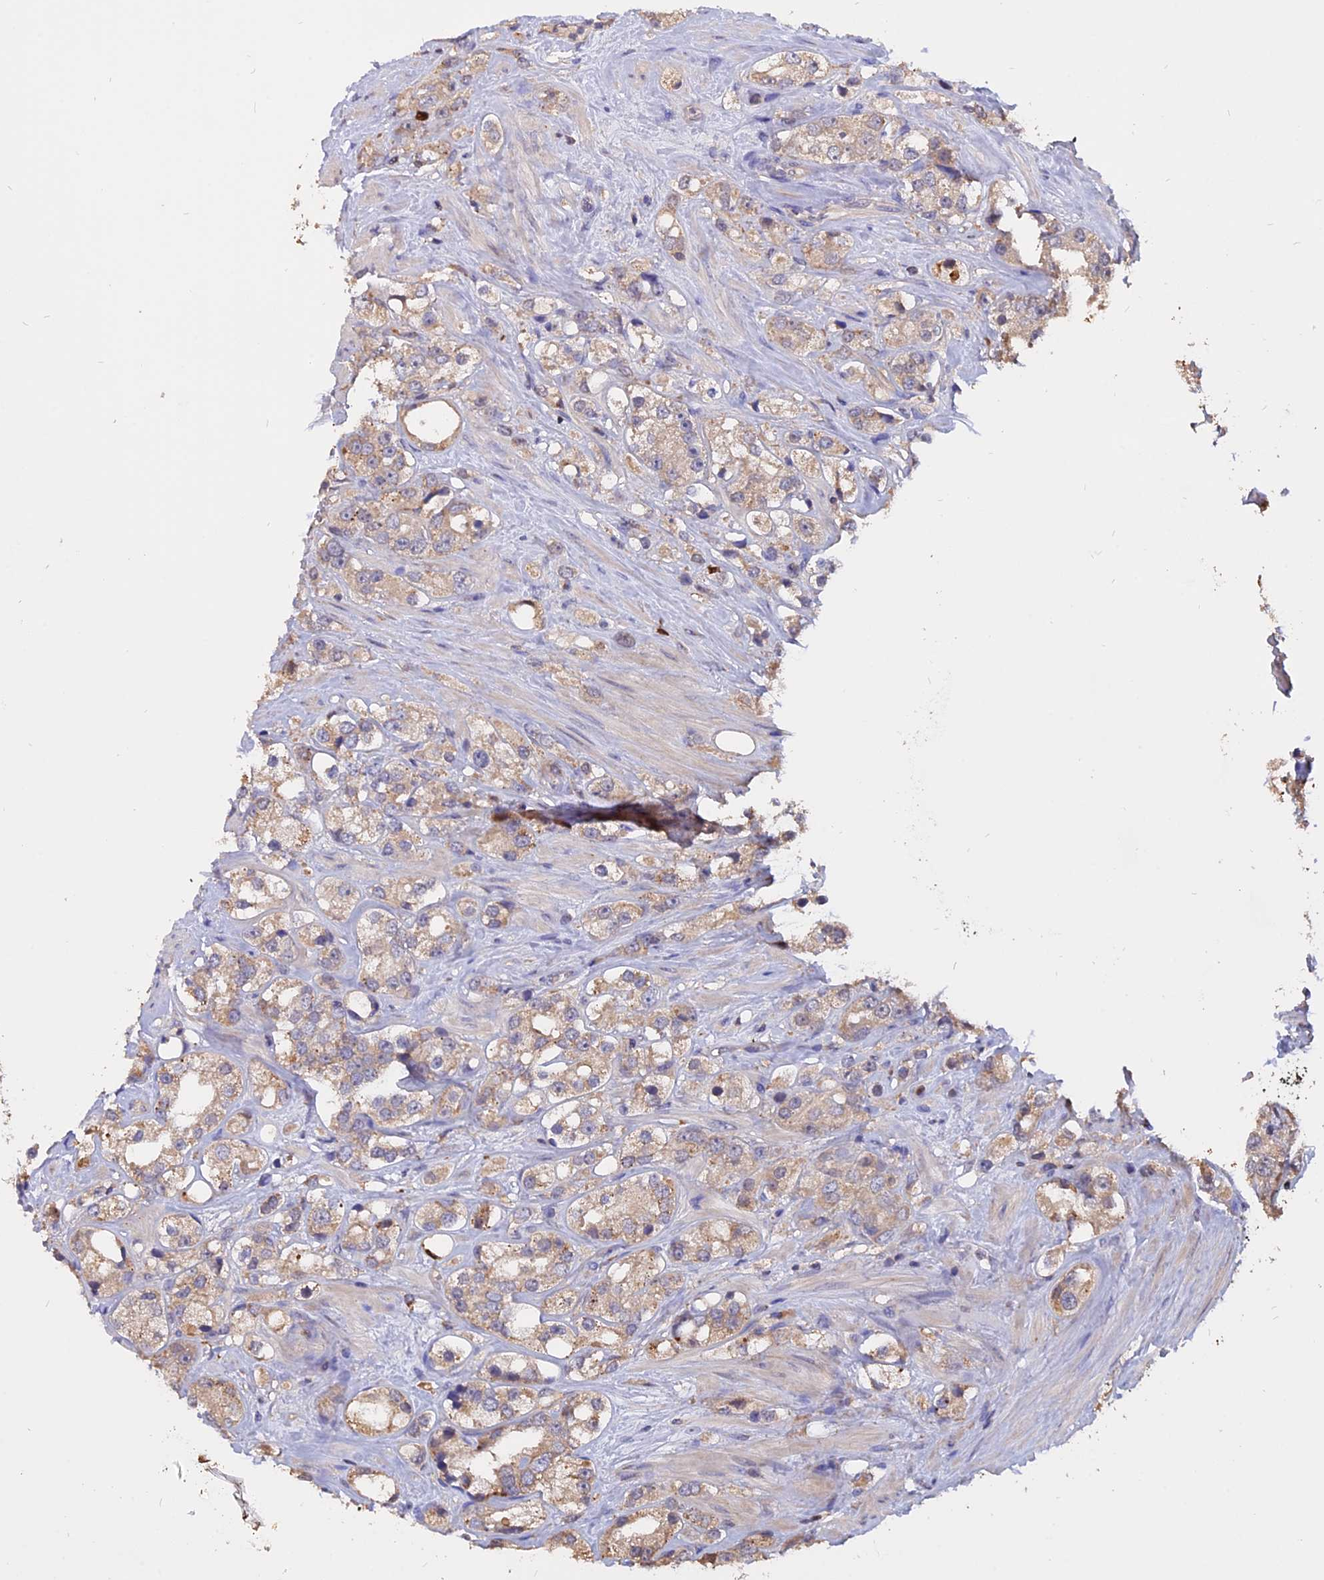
{"staining": {"intensity": "weak", "quantity": ">75%", "location": "cytoplasmic/membranous"}, "tissue": "prostate cancer", "cell_type": "Tumor cells", "image_type": "cancer", "snomed": [{"axis": "morphology", "description": "Adenocarcinoma, NOS"}, {"axis": "topography", "description": "Prostate"}], "caption": "Prostate cancer stained for a protein demonstrates weak cytoplasmic/membranous positivity in tumor cells. Ihc stains the protein in brown and the nuclei are stained blue.", "gene": "CARMIL2", "patient": {"sex": "male", "age": 79}}